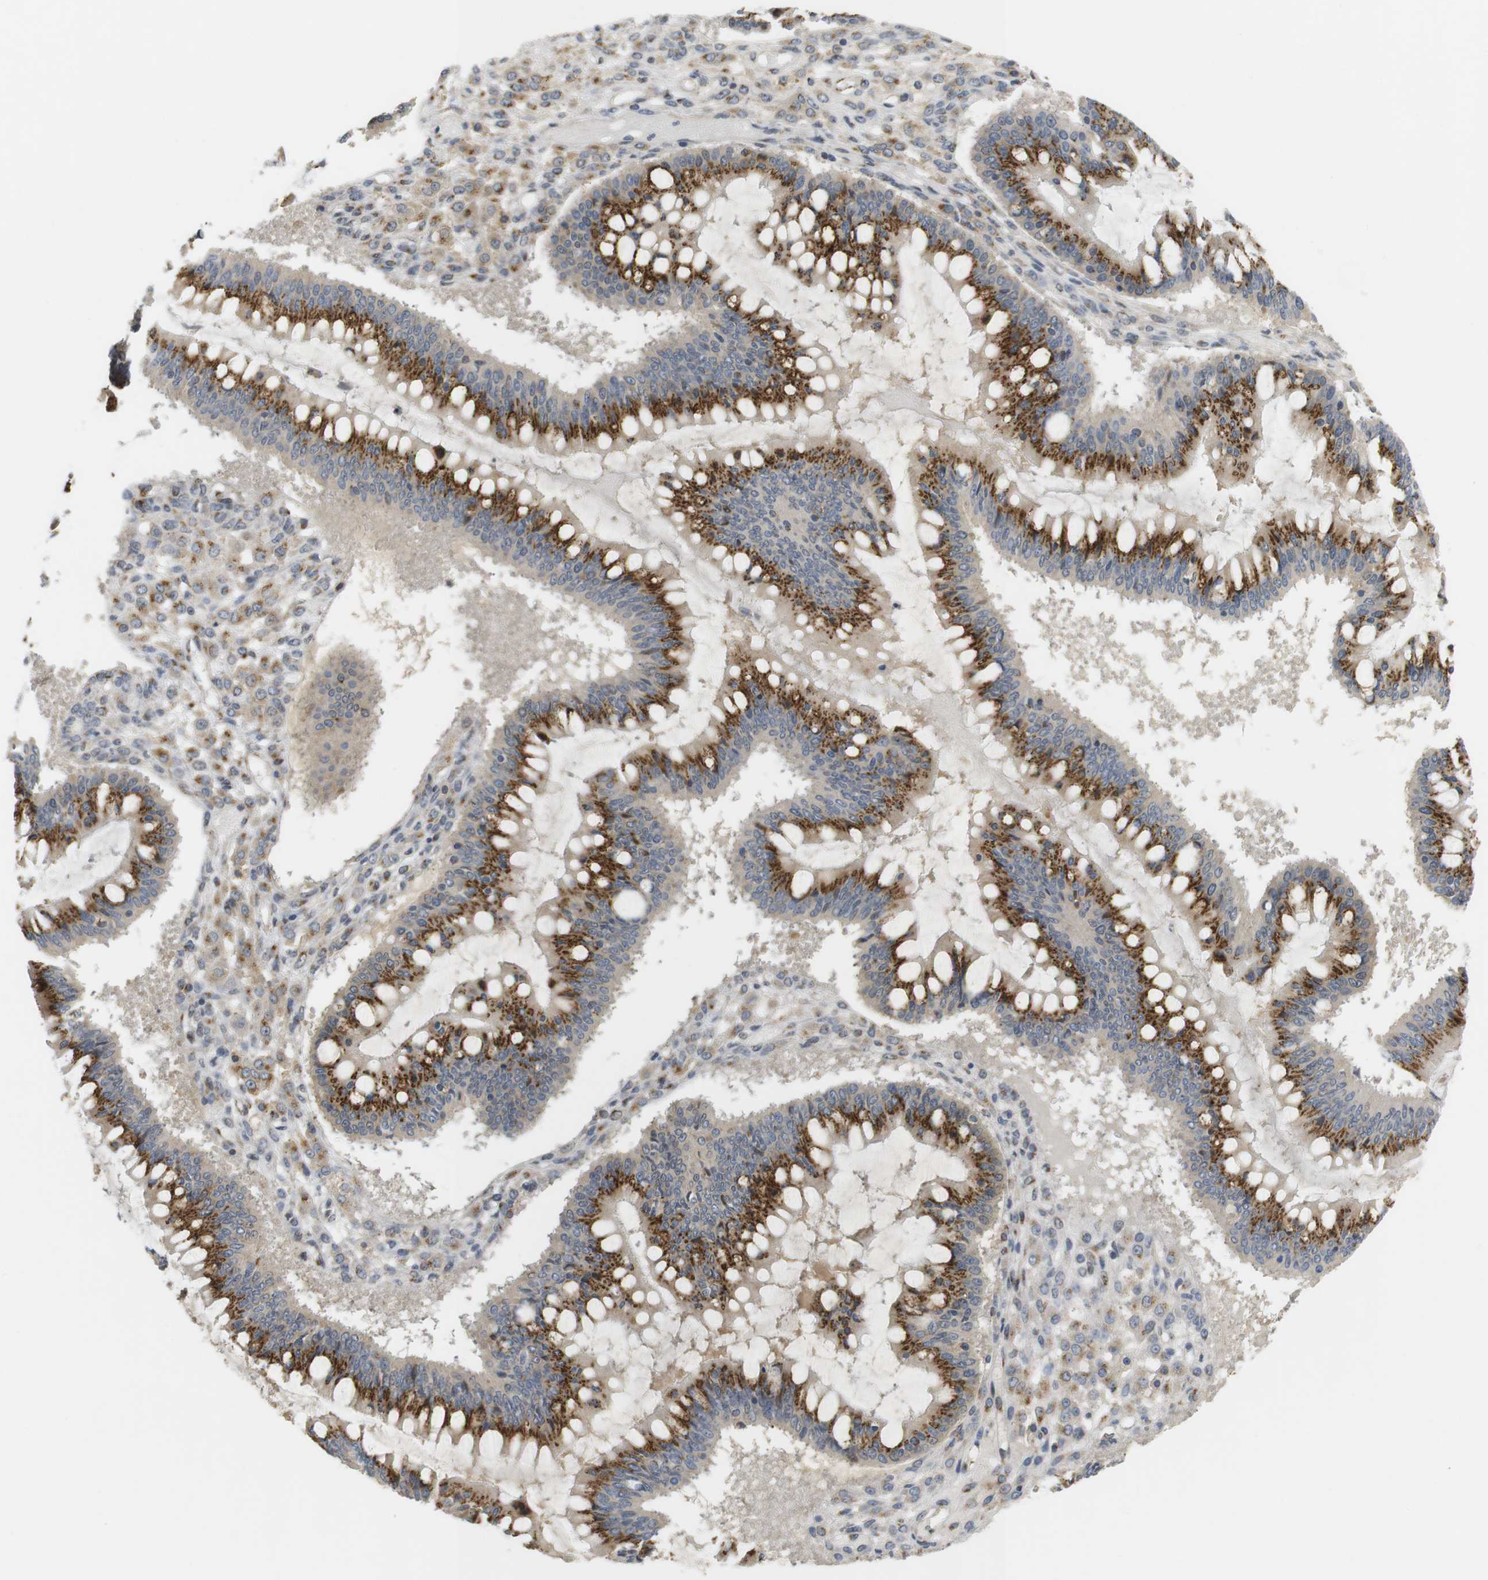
{"staining": {"intensity": "moderate", "quantity": ">75%", "location": "cytoplasmic/membranous"}, "tissue": "ovarian cancer", "cell_type": "Tumor cells", "image_type": "cancer", "snomed": [{"axis": "morphology", "description": "Cystadenocarcinoma, mucinous, NOS"}, {"axis": "topography", "description": "Ovary"}], "caption": "Ovarian cancer (mucinous cystadenocarcinoma) stained with immunohistochemistry displays moderate cytoplasmic/membranous staining in about >75% of tumor cells. The protein of interest is shown in brown color, while the nuclei are stained blue.", "gene": "ZFPL1", "patient": {"sex": "female", "age": 73}}